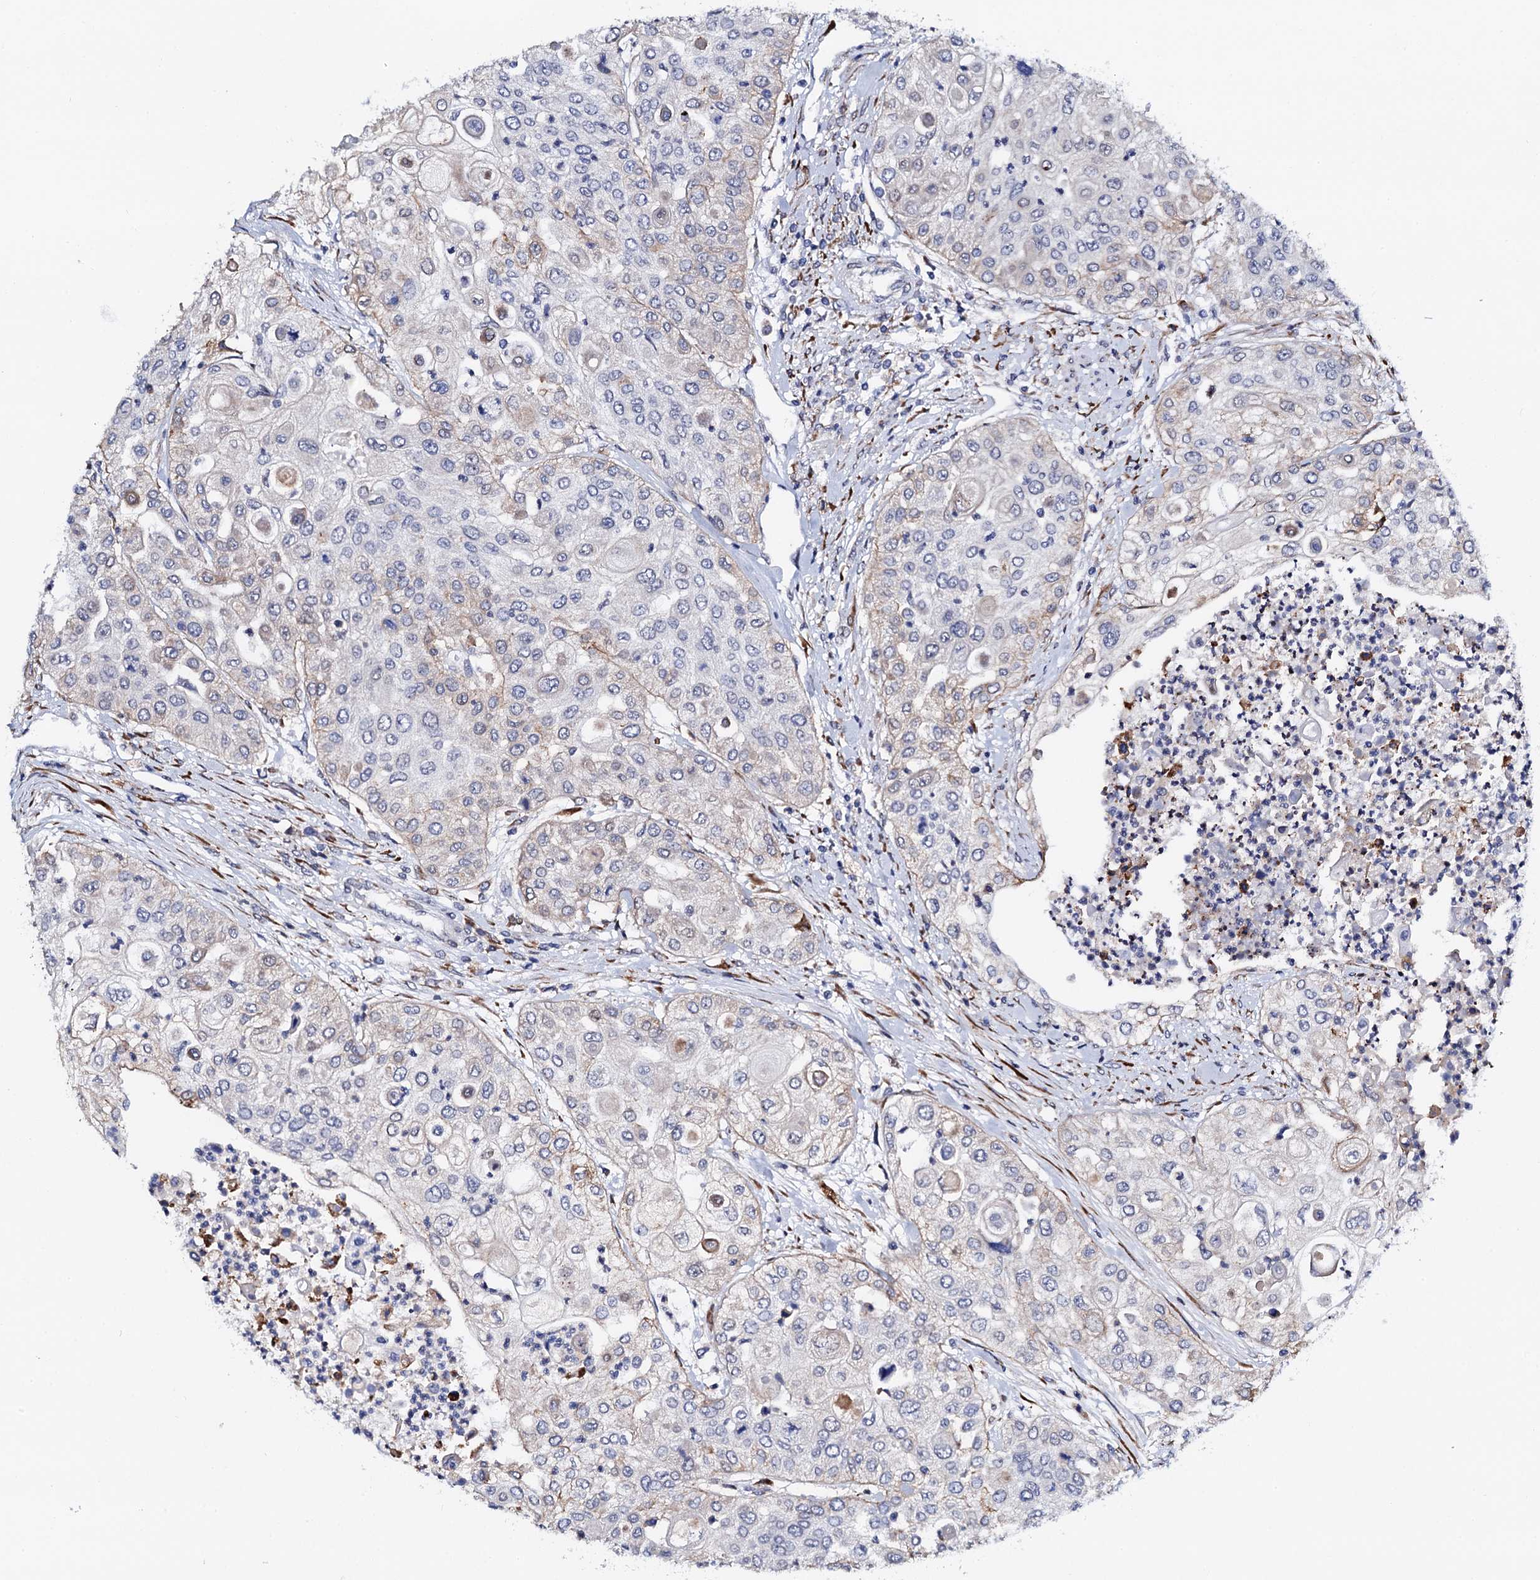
{"staining": {"intensity": "weak", "quantity": "<25%", "location": "cytoplasmic/membranous"}, "tissue": "urothelial cancer", "cell_type": "Tumor cells", "image_type": "cancer", "snomed": [{"axis": "morphology", "description": "Urothelial carcinoma, High grade"}, {"axis": "topography", "description": "Urinary bladder"}], "caption": "Immunohistochemistry micrograph of neoplastic tissue: human urothelial cancer stained with DAB (3,3'-diaminobenzidine) displays no significant protein staining in tumor cells.", "gene": "SLC7A10", "patient": {"sex": "female", "age": 79}}